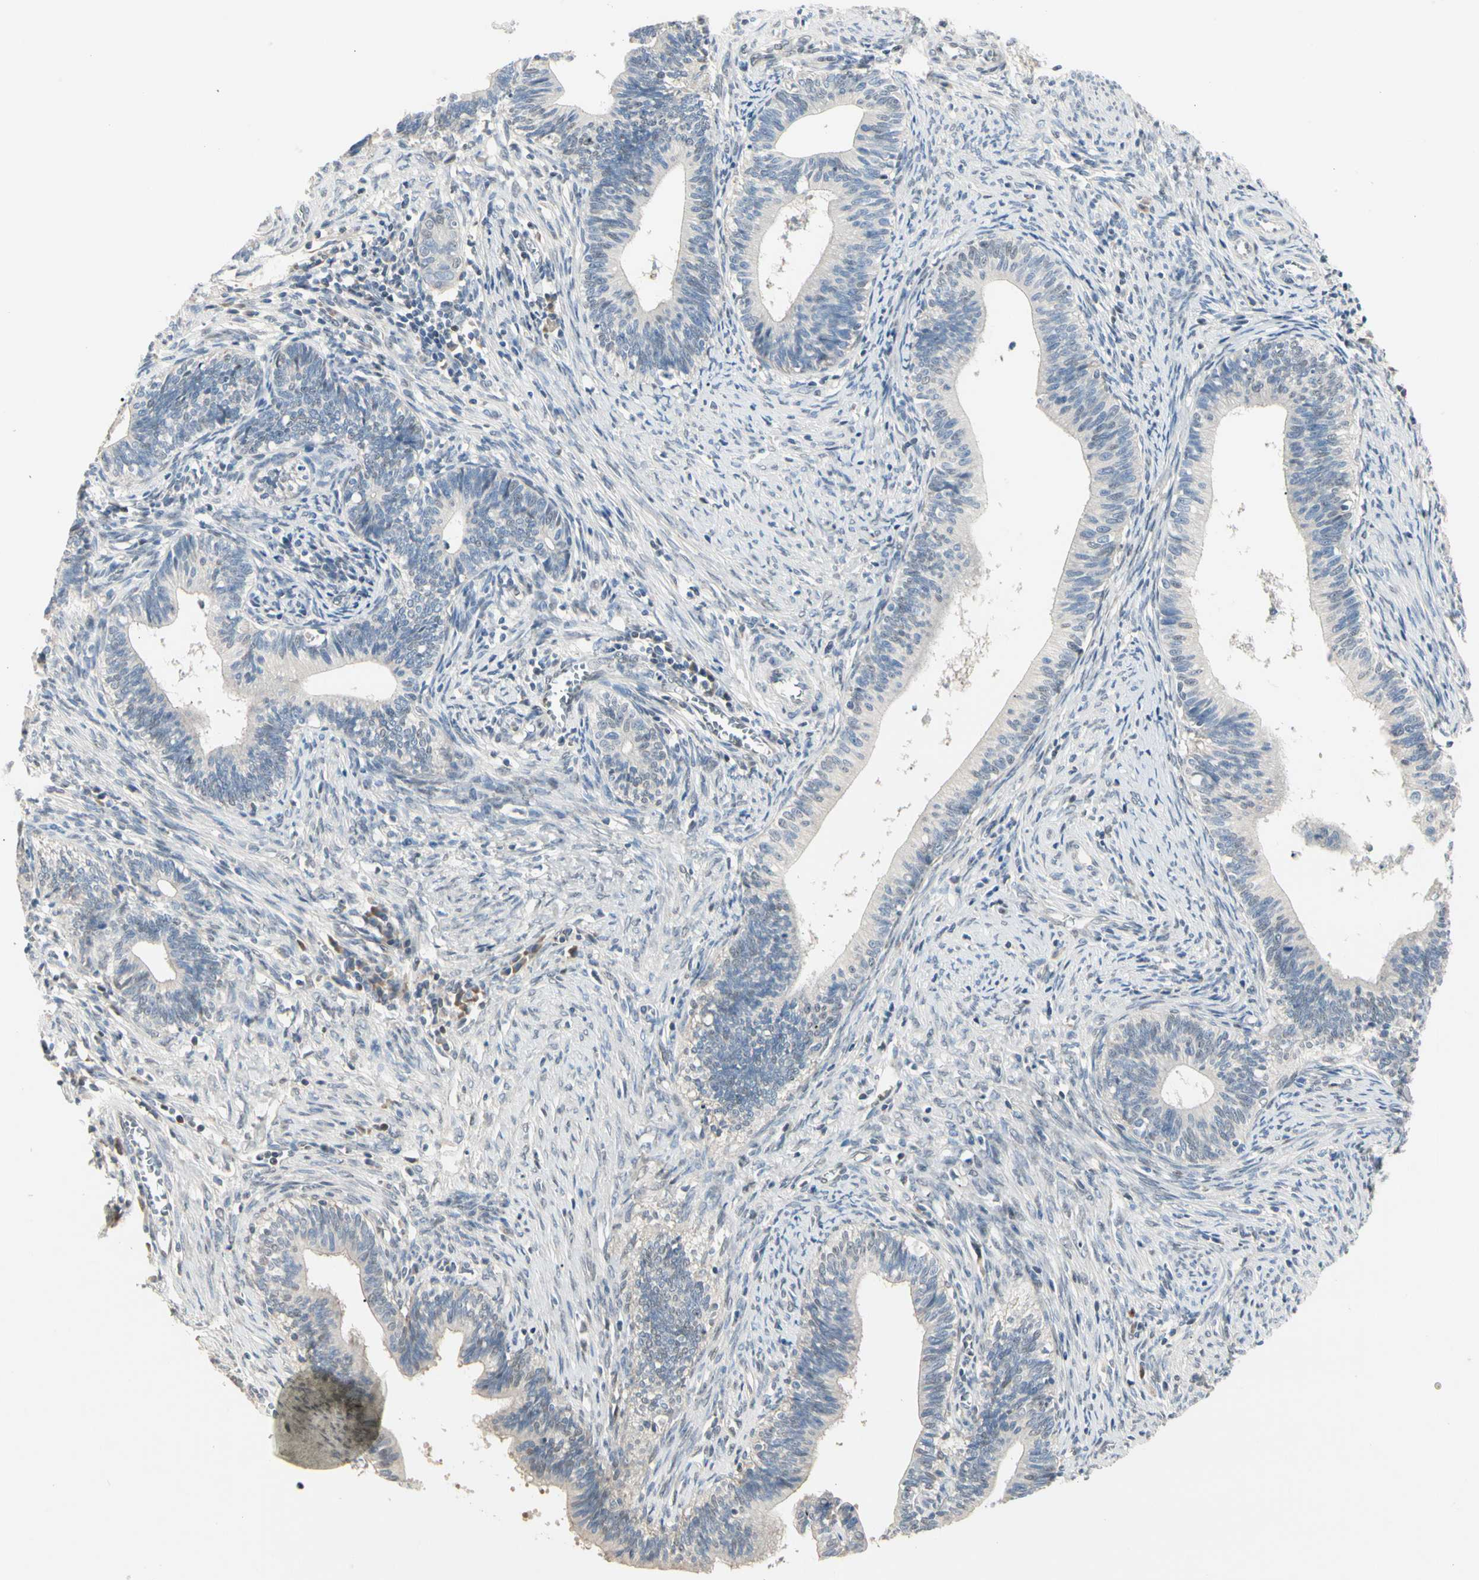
{"staining": {"intensity": "negative", "quantity": "none", "location": "none"}, "tissue": "cervical cancer", "cell_type": "Tumor cells", "image_type": "cancer", "snomed": [{"axis": "morphology", "description": "Adenocarcinoma, NOS"}, {"axis": "topography", "description": "Cervix"}], "caption": "Protein analysis of cervical adenocarcinoma reveals no significant staining in tumor cells. Brightfield microscopy of immunohistochemistry stained with DAB (3,3'-diaminobenzidine) (brown) and hematoxylin (blue), captured at high magnification.", "gene": "GREM1", "patient": {"sex": "female", "age": 44}}